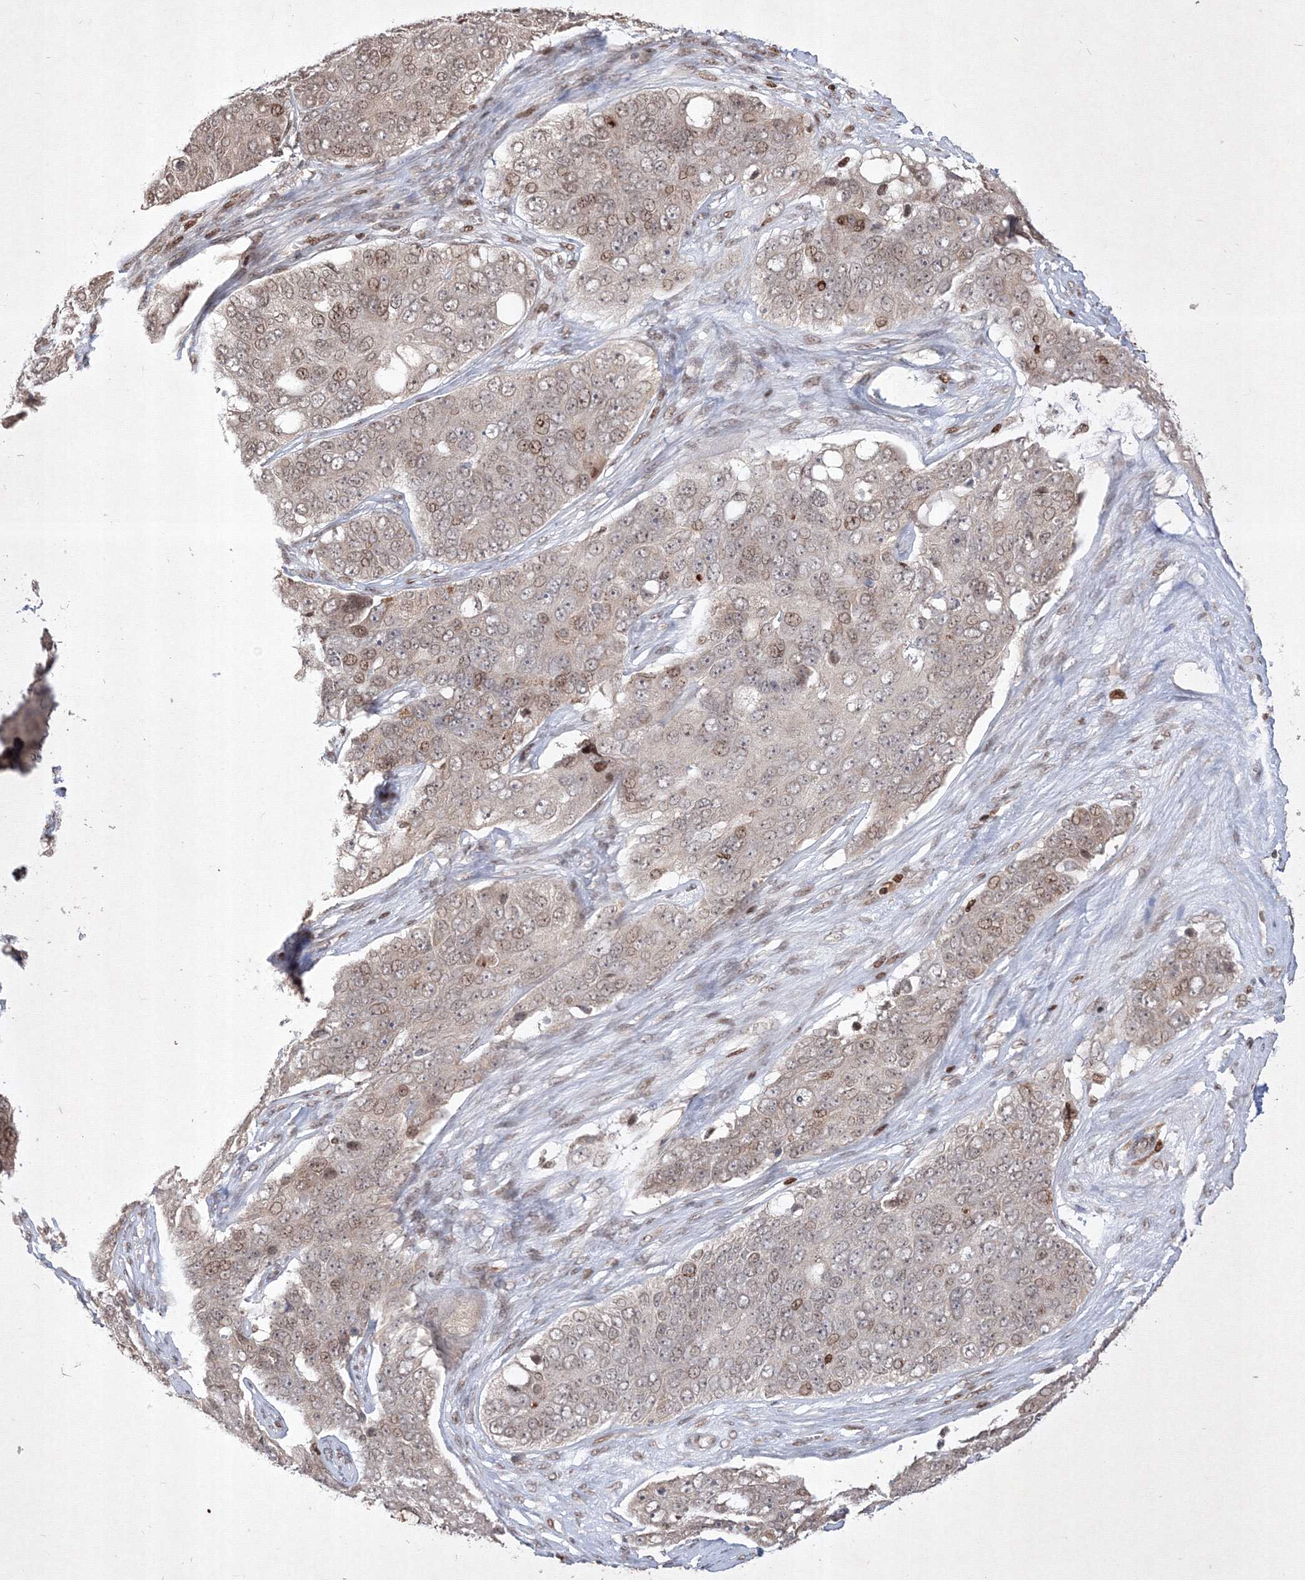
{"staining": {"intensity": "weak", "quantity": "25%-75%", "location": "nuclear"}, "tissue": "ovarian cancer", "cell_type": "Tumor cells", "image_type": "cancer", "snomed": [{"axis": "morphology", "description": "Carcinoma, endometroid"}, {"axis": "topography", "description": "Ovary"}], "caption": "IHC staining of ovarian endometroid carcinoma, which reveals low levels of weak nuclear positivity in approximately 25%-75% of tumor cells indicating weak nuclear protein positivity. The staining was performed using DAB (brown) for protein detection and nuclei were counterstained in hematoxylin (blue).", "gene": "TAB1", "patient": {"sex": "female", "age": 51}}